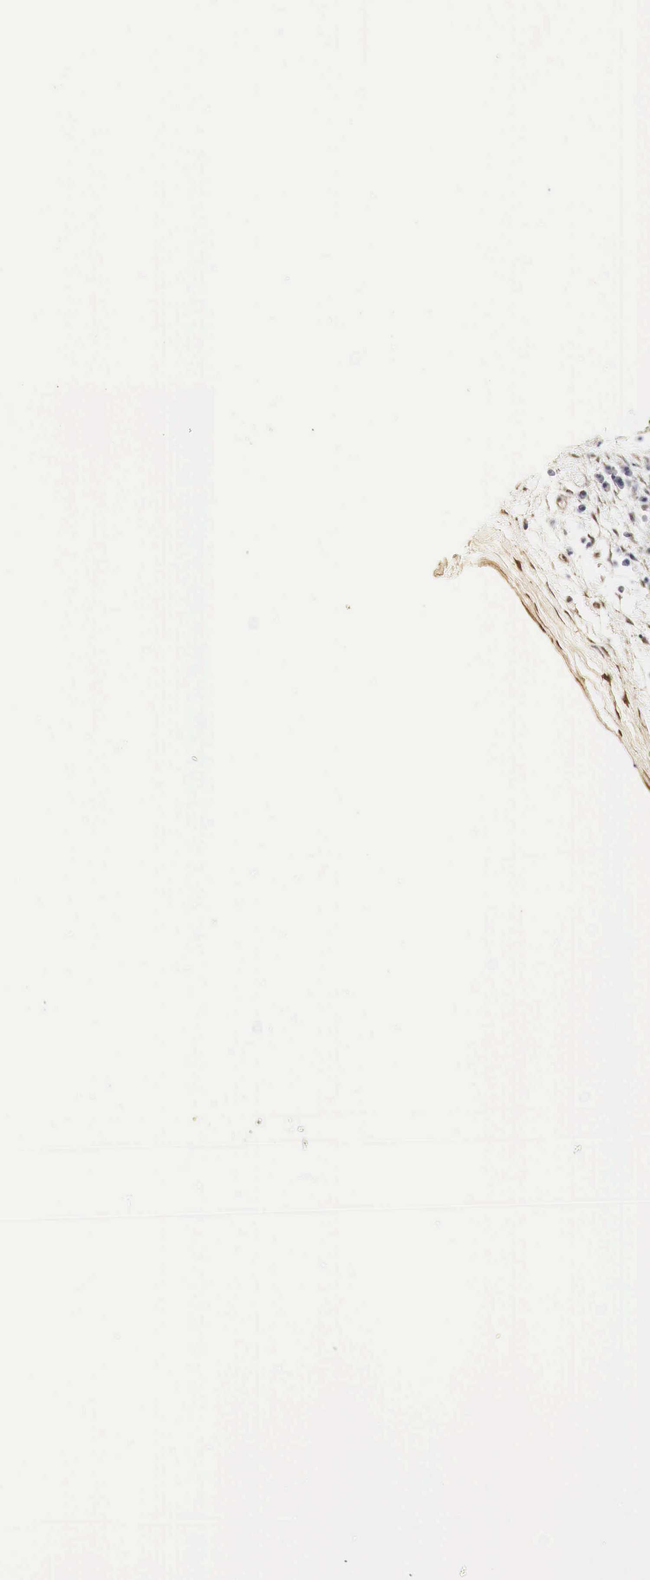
{"staining": {"intensity": "moderate", "quantity": "<25%", "location": "nuclear"}, "tissue": "nasopharynx", "cell_type": "Respiratory epithelial cells", "image_type": "normal", "snomed": [{"axis": "morphology", "description": "Normal tissue, NOS"}, {"axis": "topography", "description": "Nasopharynx"}], "caption": "An immunohistochemistry (IHC) photomicrograph of benign tissue is shown. Protein staining in brown shows moderate nuclear positivity in nasopharynx within respiratory epithelial cells.", "gene": "SPIN1", "patient": {"sex": "male", "age": 13}}